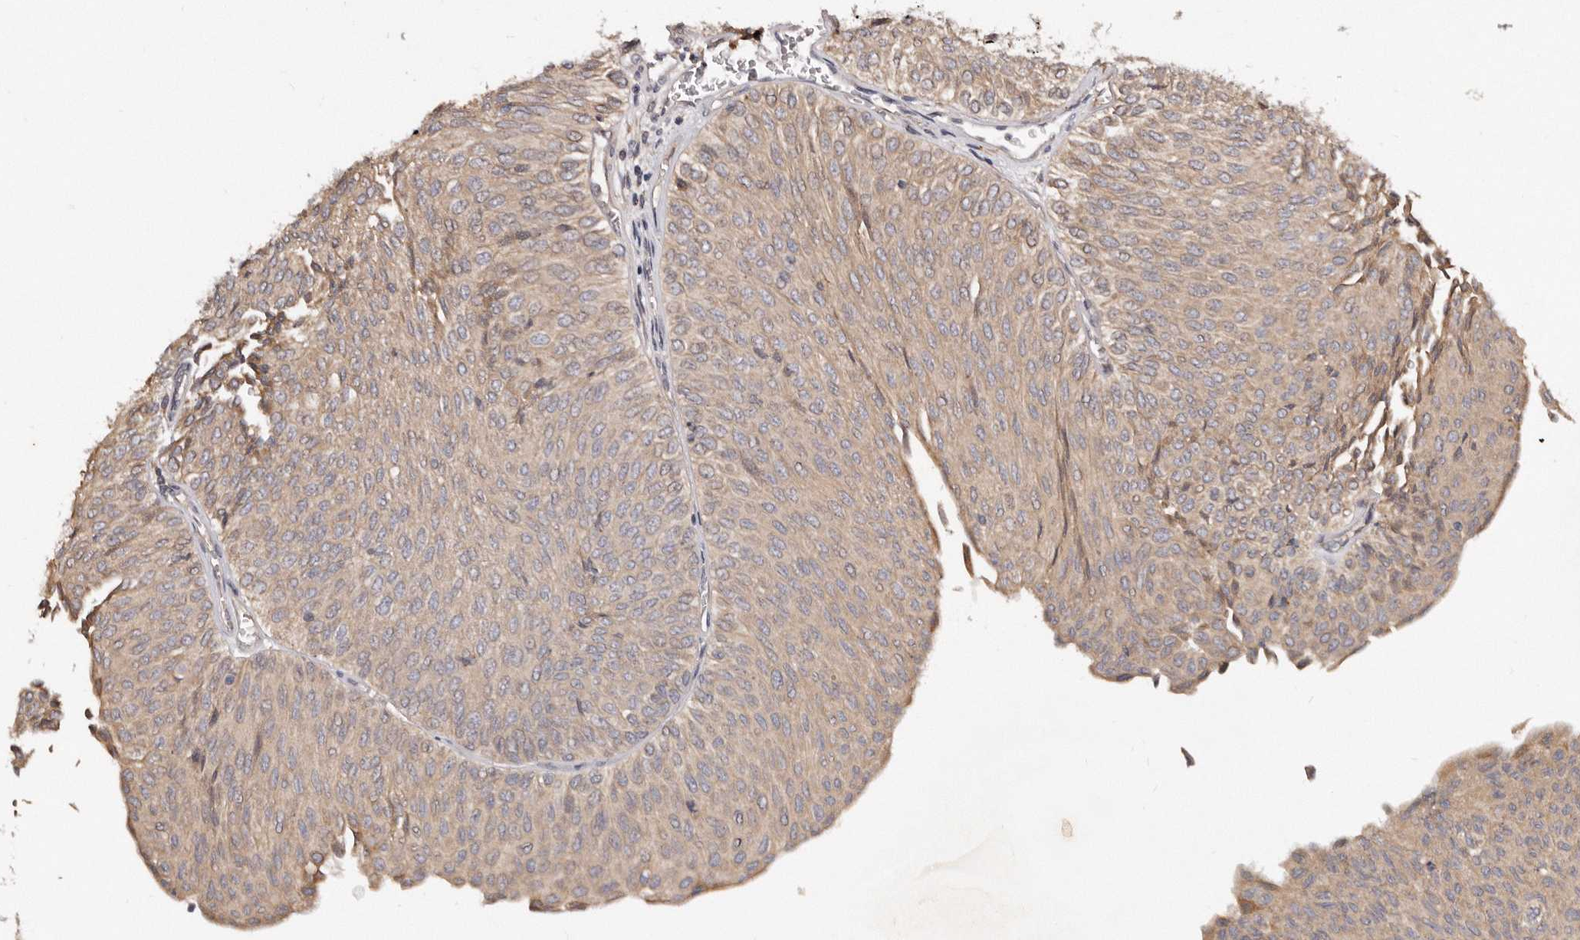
{"staining": {"intensity": "weak", "quantity": ">75%", "location": "cytoplasmic/membranous"}, "tissue": "urothelial cancer", "cell_type": "Tumor cells", "image_type": "cancer", "snomed": [{"axis": "morphology", "description": "Urothelial carcinoma, Low grade"}, {"axis": "topography", "description": "Urinary bladder"}], "caption": "A micrograph of human urothelial cancer stained for a protein reveals weak cytoplasmic/membranous brown staining in tumor cells. (Stains: DAB (3,3'-diaminobenzidine) in brown, nuclei in blue, Microscopy: brightfield microscopy at high magnification).", "gene": "DACT2", "patient": {"sex": "male", "age": 78}}